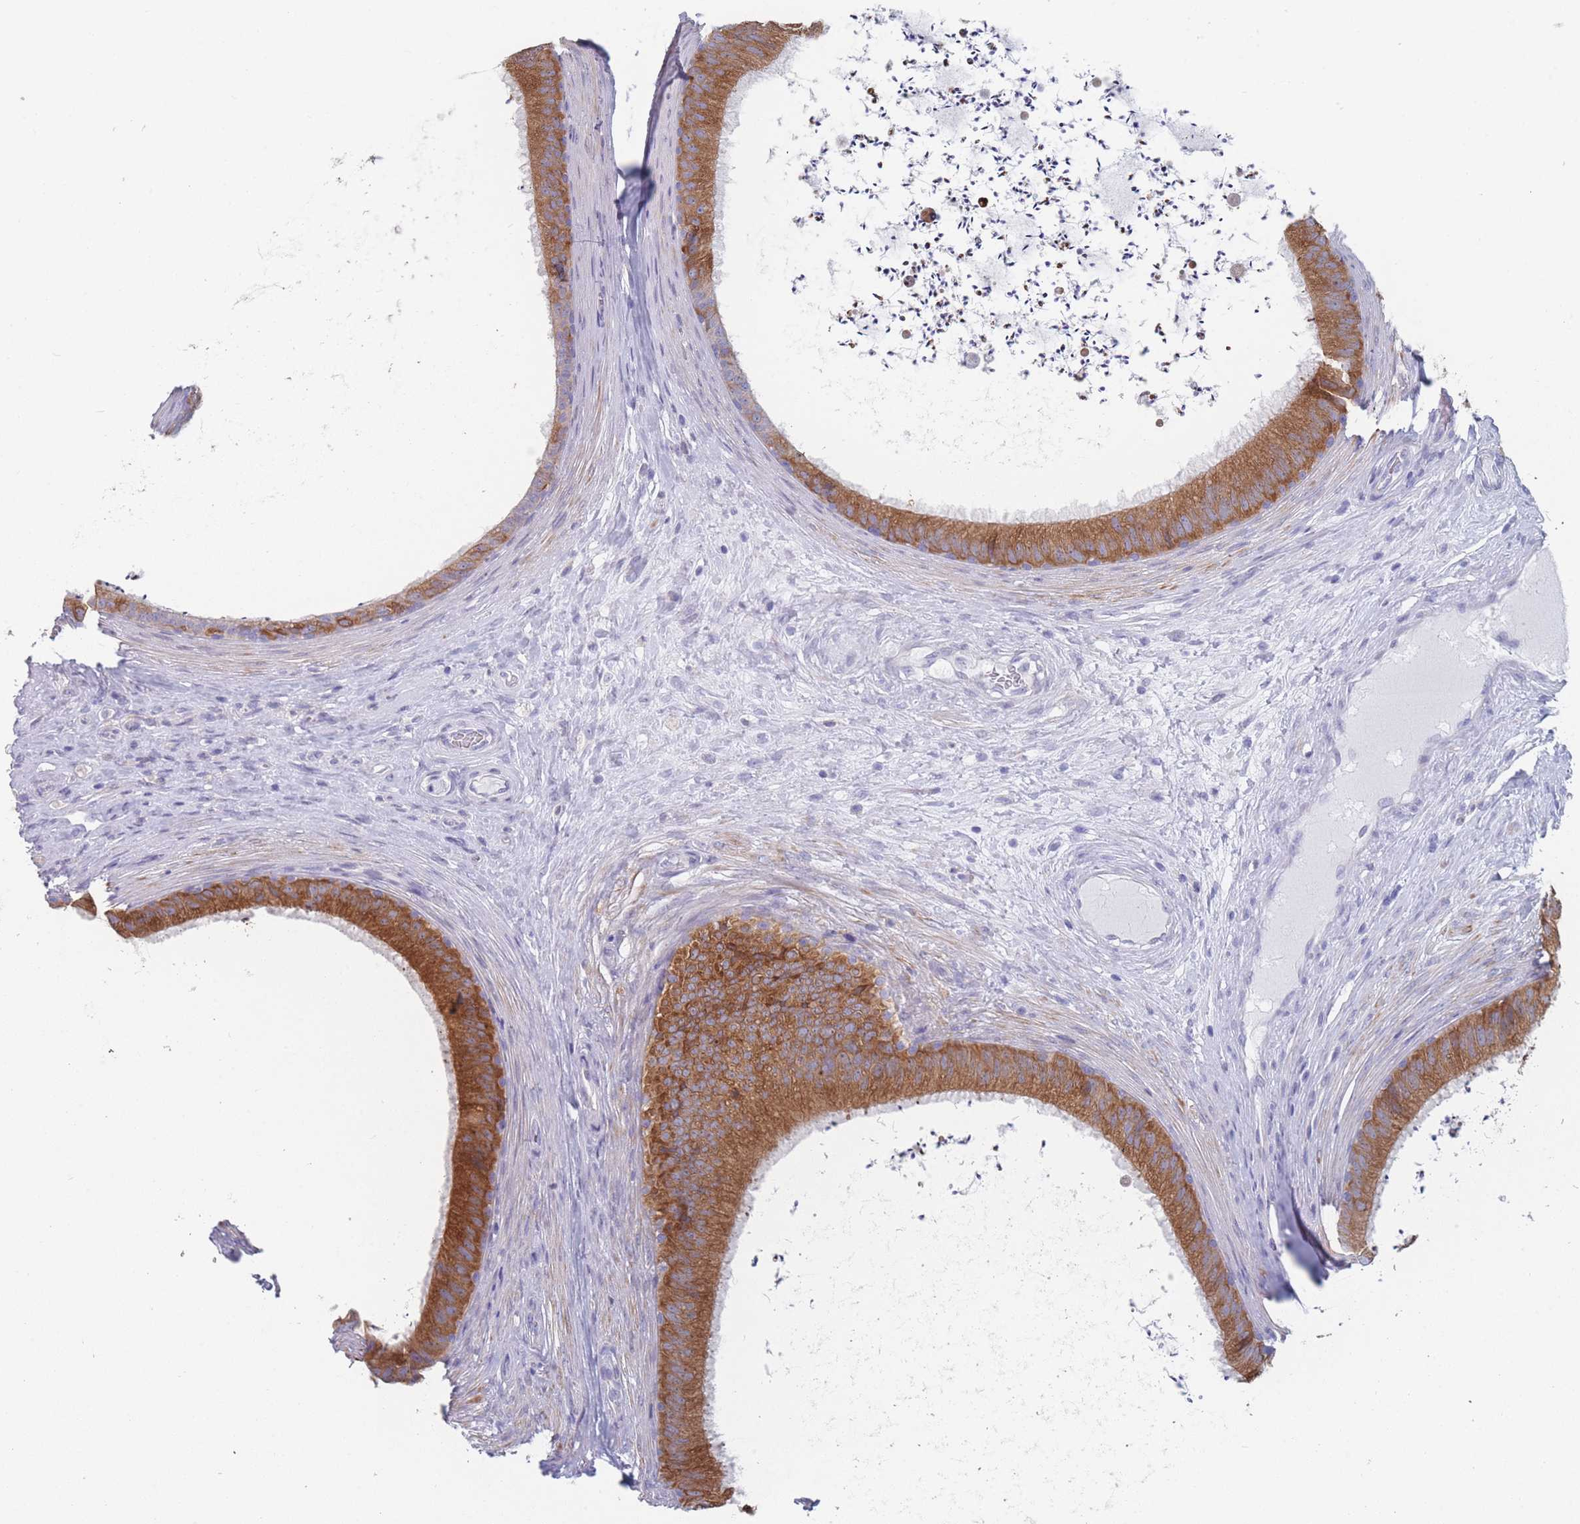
{"staining": {"intensity": "strong", "quantity": ">75%", "location": "cytoplasmic/membranous"}, "tissue": "epididymis", "cell_type": "Glandular cells", "image_type": "normal", "snomed": [{"axis": "morphology", "description": "Normal tissue, NOS"}, {"axis": "topography", "description": "Testis"}, {"axis": "topography", "description": "Epididymis"}], "caption": "IHC (DAB (3,3'-diaminobenzidine)) staining of benign epididymis exhibits strong cytoplasmic/membranous protein expression in approximately >75% of glandular cells.", "gene": "TMED10", "patient": {"sex": "male", "age": 41}}